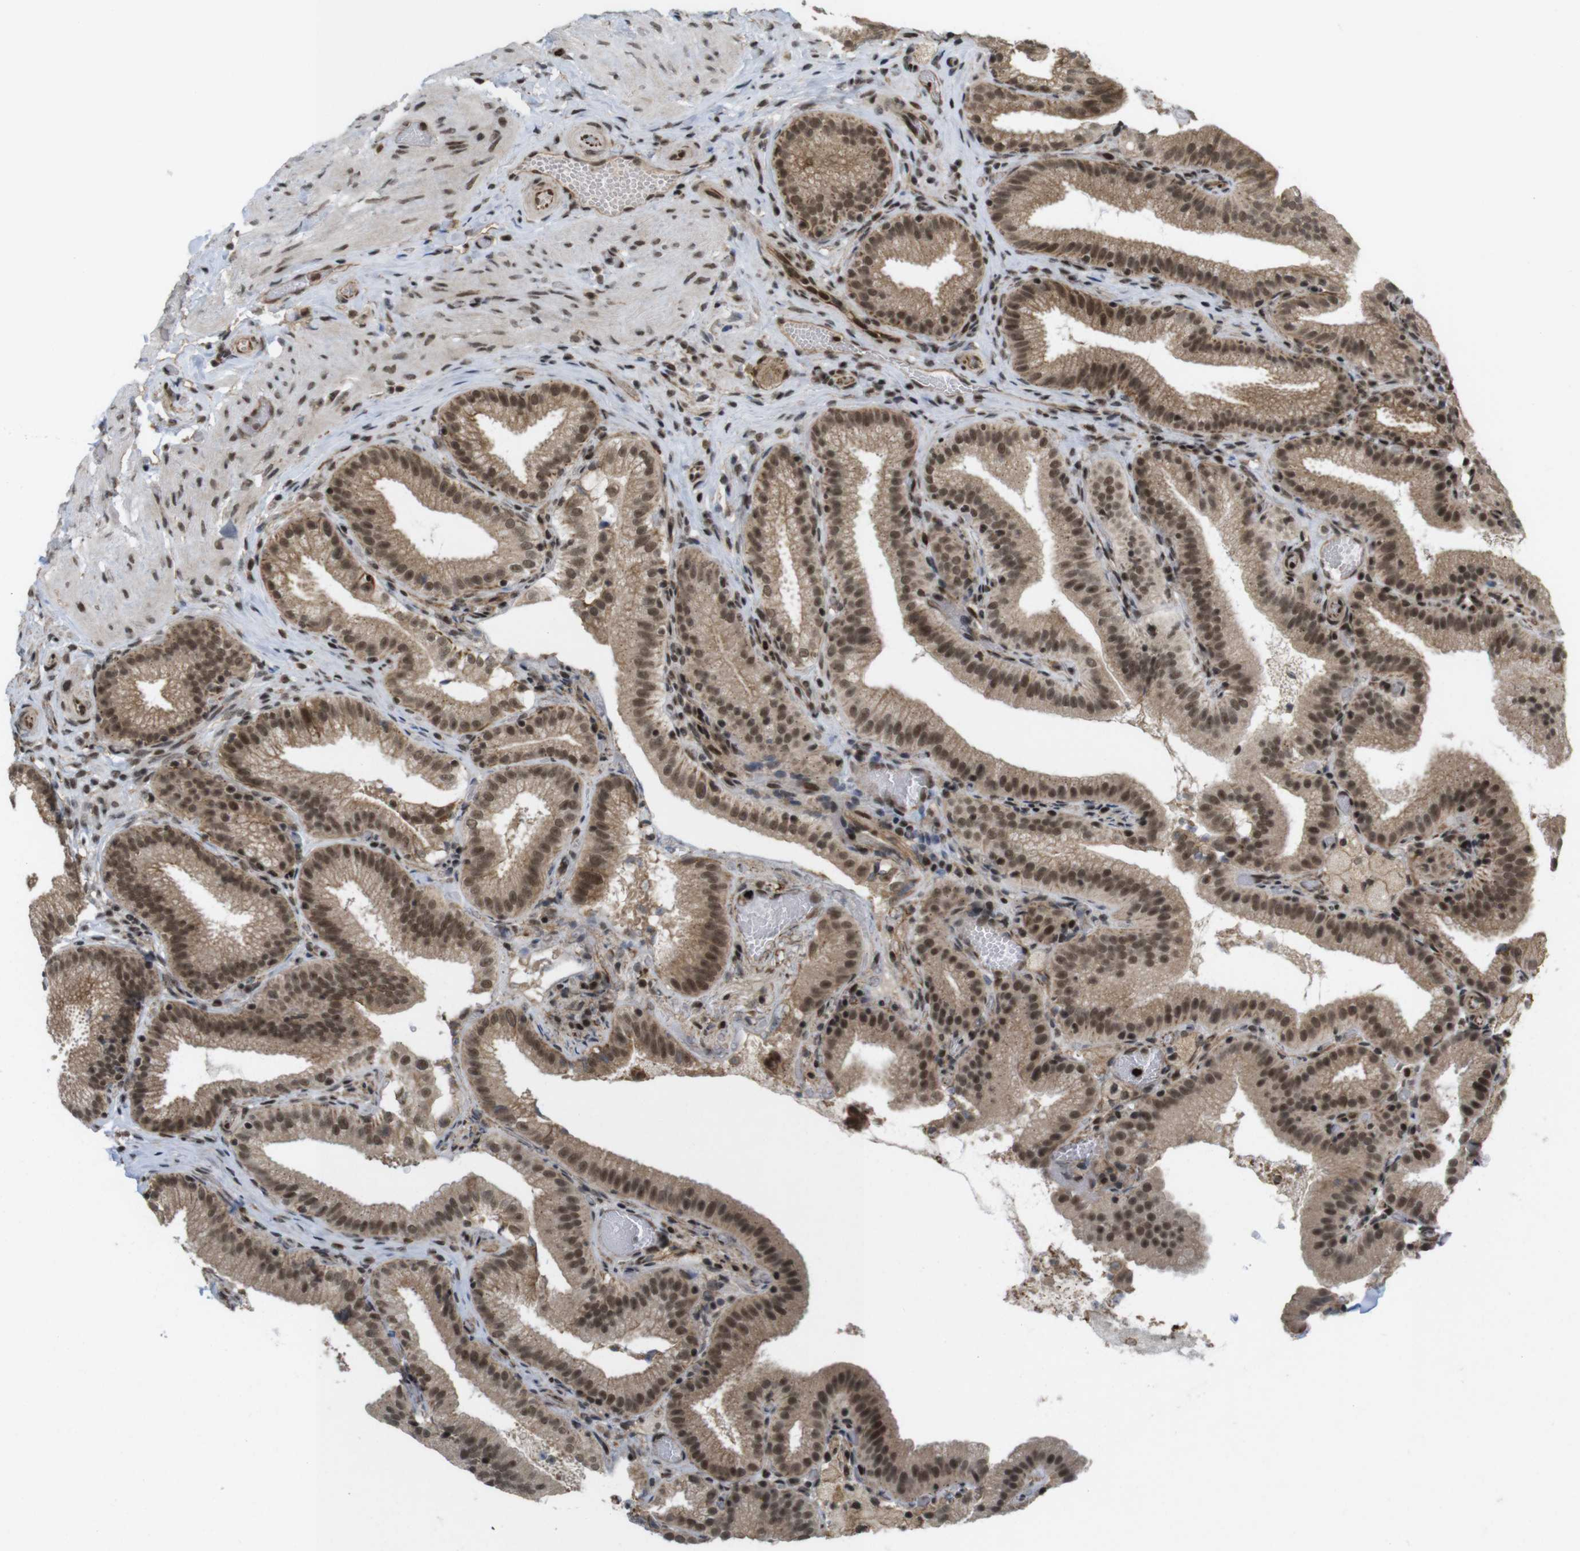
{"staining": {"intensity": "strong", "quantity": ">75%", "location": "cytoplasmic/membranous,nuclear"}, "tissue": "gallbladder", "cell_type": "Glandular cells", "image_type": "normal", "snomed": [{"axis": "morphology", "description": "Normal tissue, NOS"}, {"axis": "topography", "description": "Gallbladder"}], "caption": "Protein staining of normal gallbladder exhibits strong cytoplasmic/membranous,nuclear positivity in about >75% of glandular cells. Nuclei are stained in blue.", "gene": "SP2", "patient": {"sex": "male", "age": 54}}